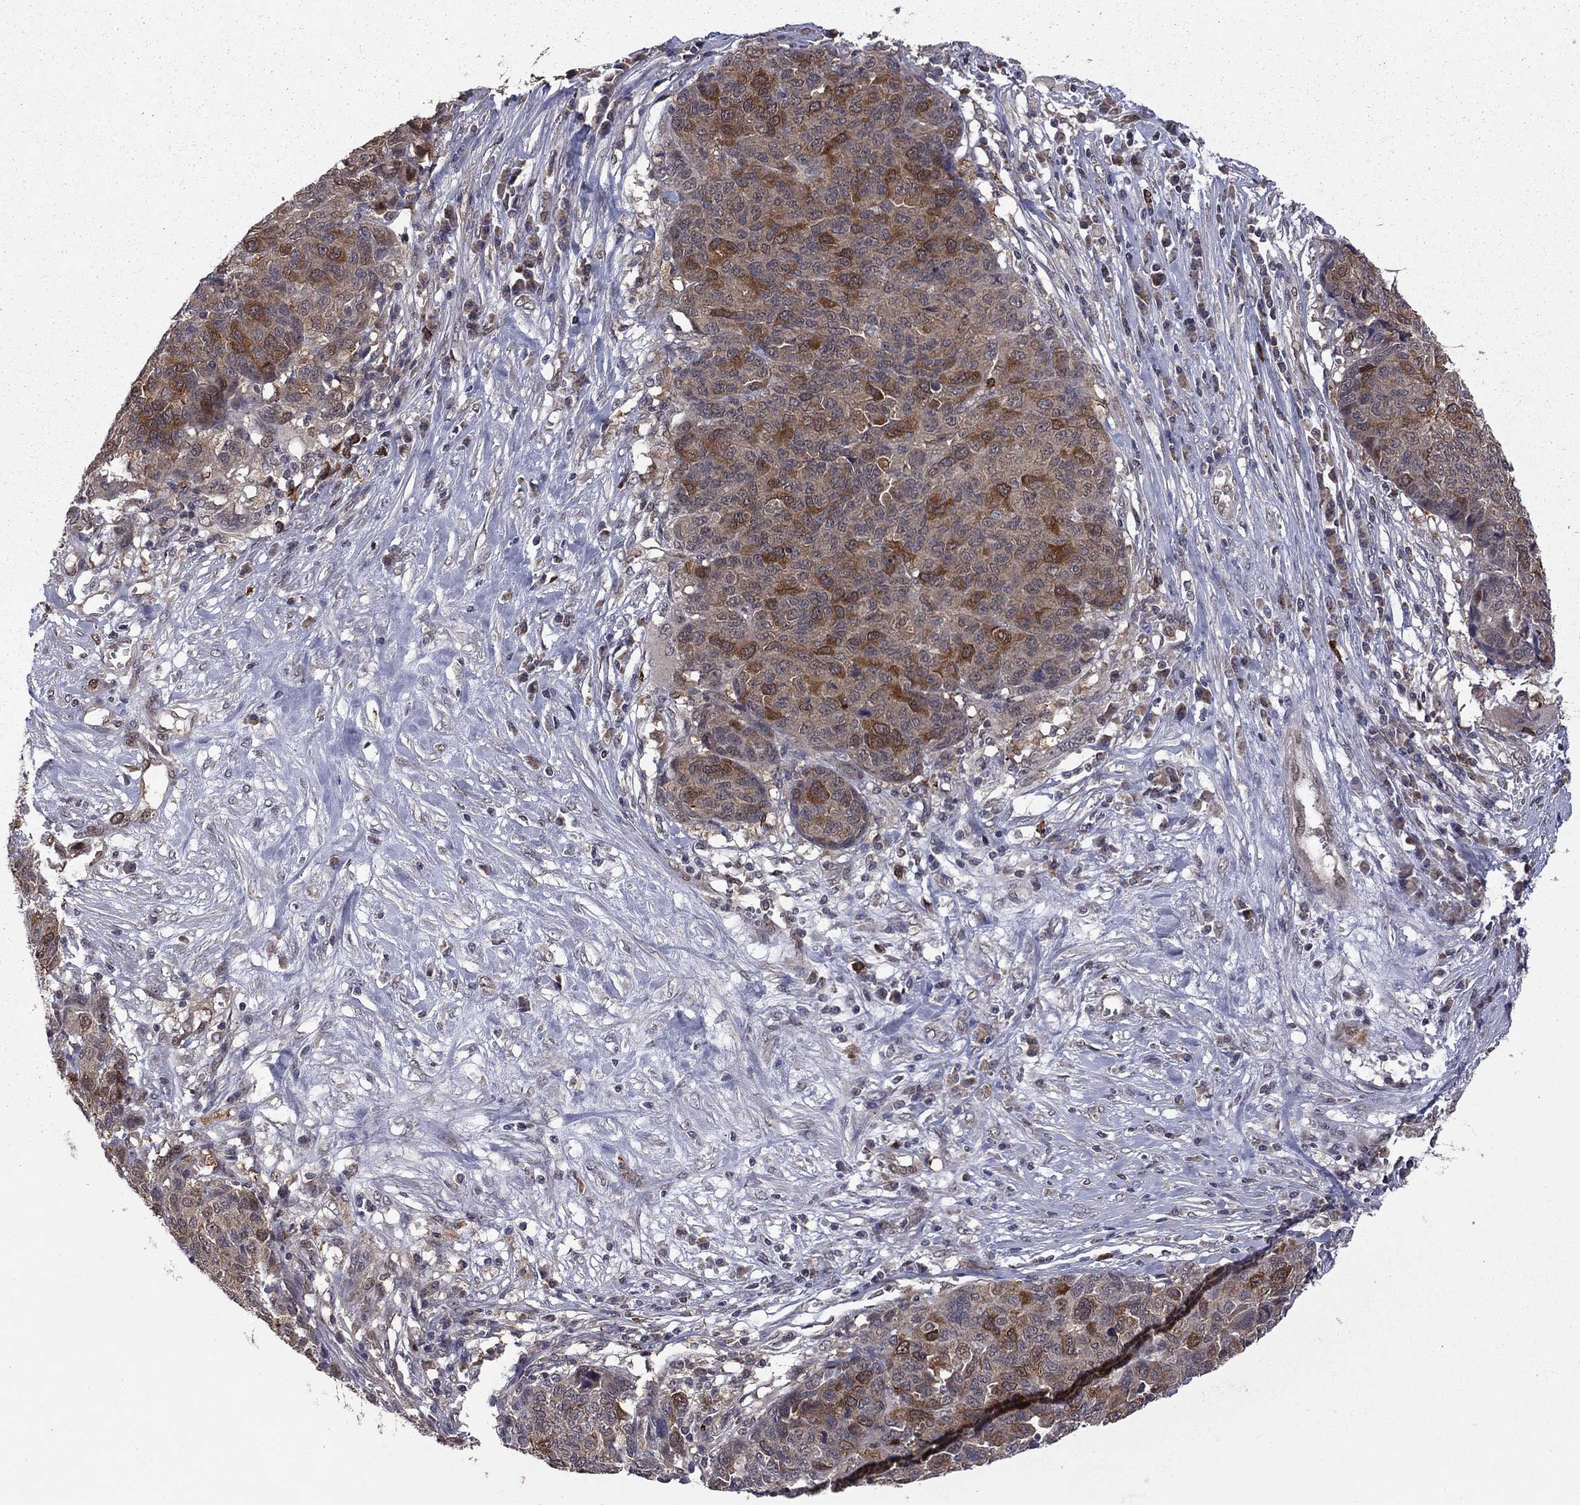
{"staining": {"intensity": "strong", "quantity": "<25%", "location": "cytoplasmic/membranous"}, "tissue": "ovarian cancer", "cell_type": "Tumor cells", "image_type": "cancer", "snomed": [{"axis": "morphology", "description": "Cystadenocarcinoma, serous, NOS"}, {"axis": "topography", "description": "Ovary"}], "caption": "A brown stain shows strong cytoplasmic/membranous expression of a protein in ovarian cancer tumor cells.", "gene": "GPAA1", "patient": {"sex": "female", "age": 87}}